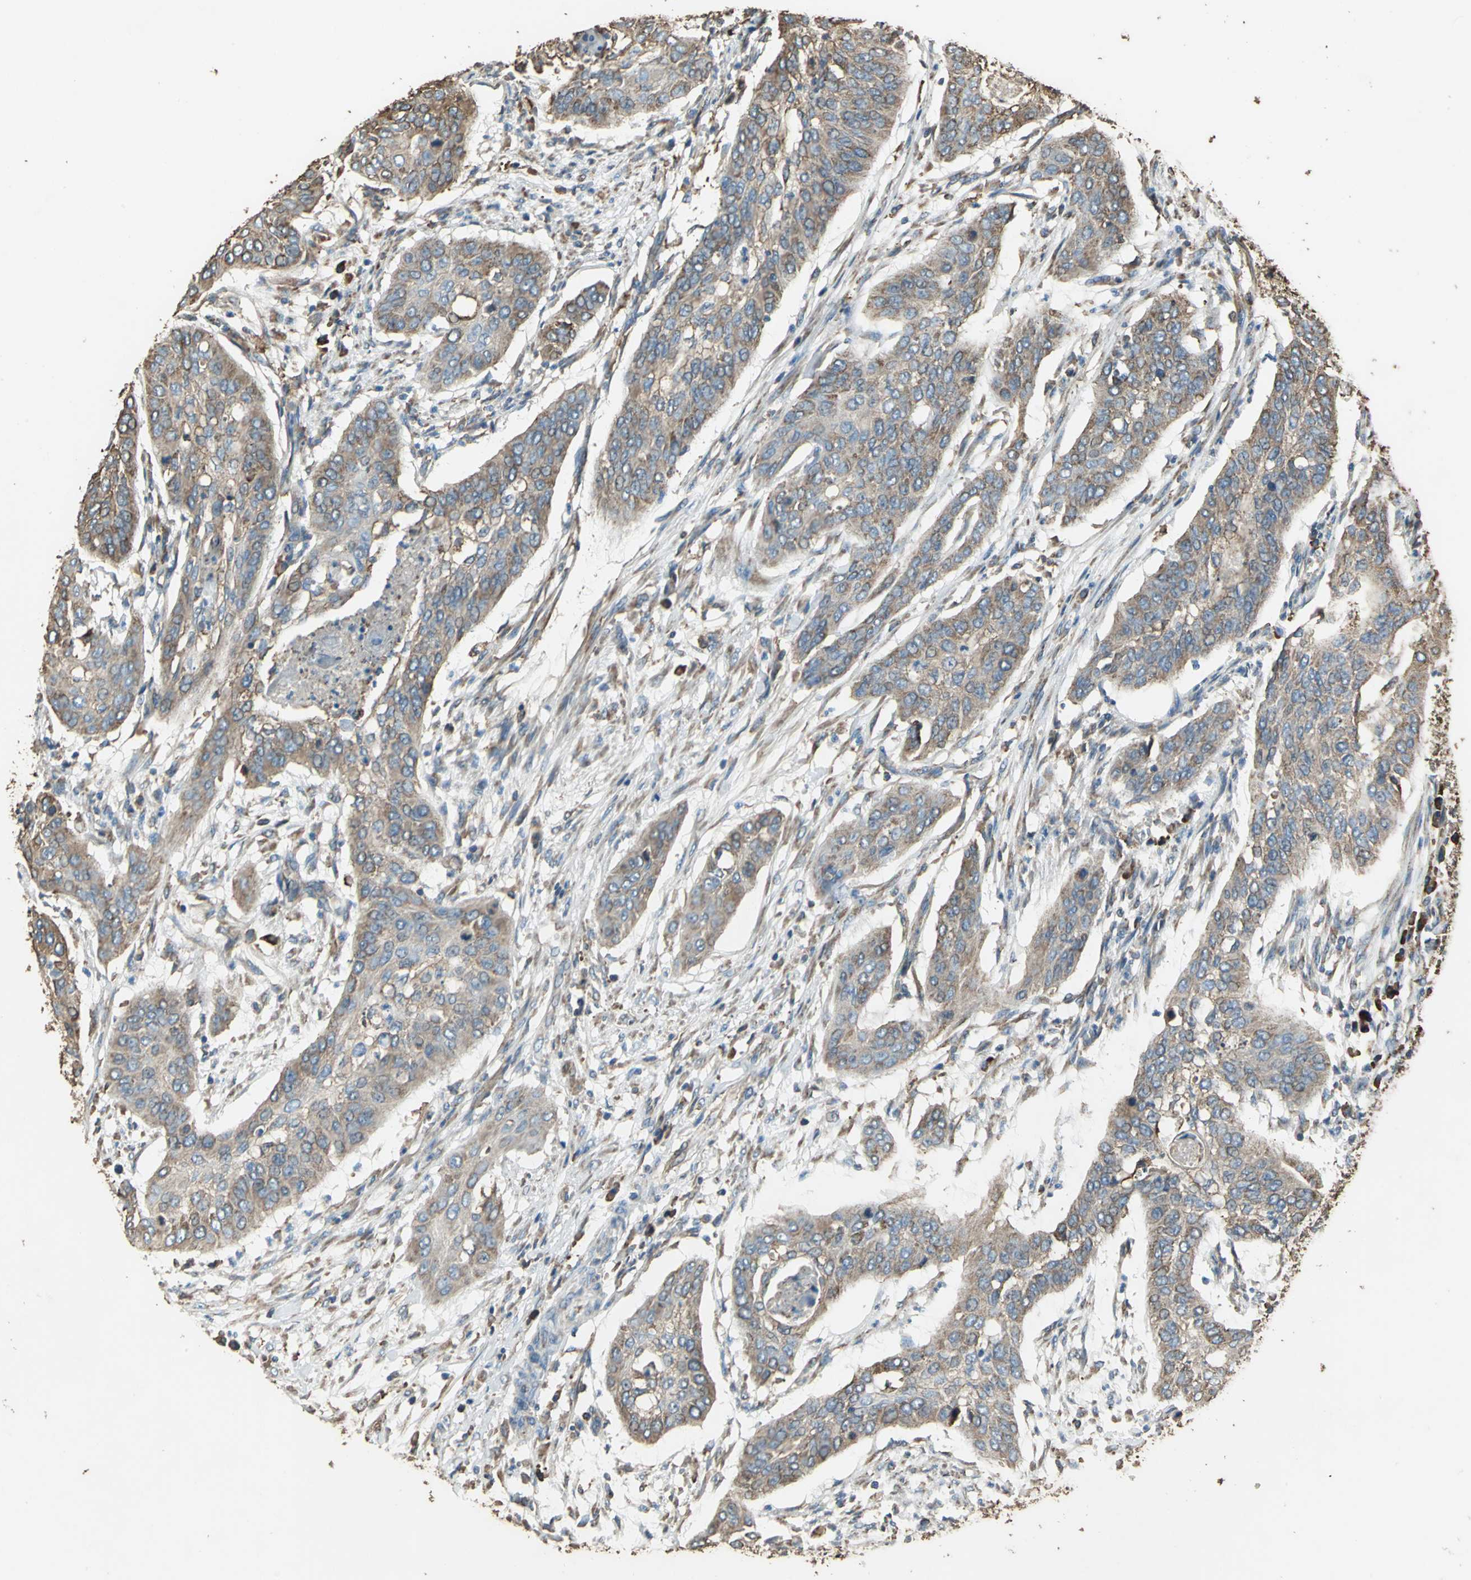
{"staining": {"intensity": "moderate", "quantity": ">75%", "location": "cytoplasmic/membranous"}, "tissue": "cervical cancer", "cell_type": "Tumor cells", "image_type": "cancer", "snomed": [{"axis": "morphology", "description": "Squamous cell carcinoma, NOS"}, {"axis": "topography", "description": "Cervix"}], "caption": "Human cervical cancer stained with a brown dye demonstrates moderate cytoplasmic/membranous positive expression in approximately >75% of tumor cells.", "gene": "GPANK1", "patient": {"sex": "female", "age": 39}}